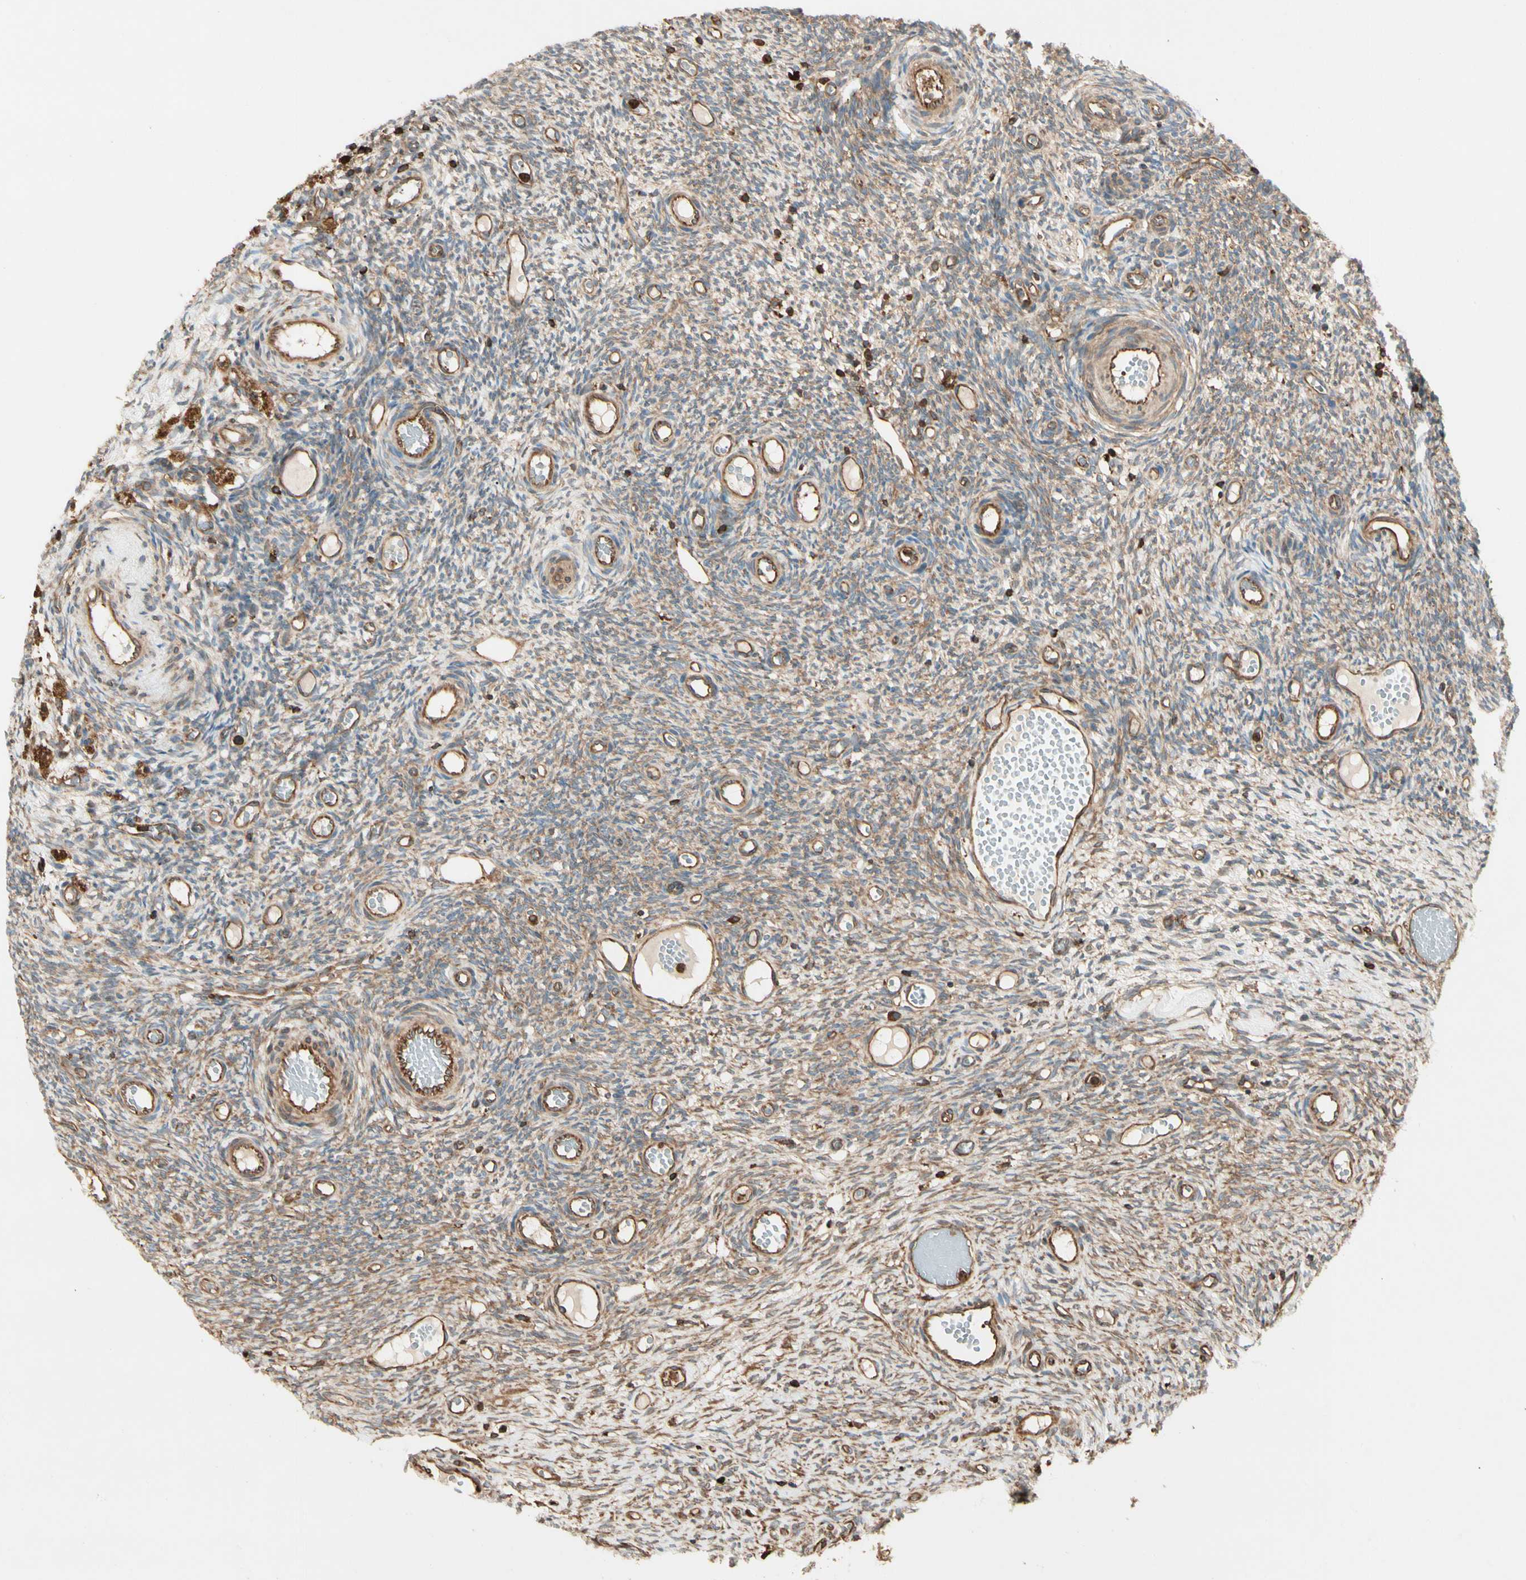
{"staining": {"intensity": "moderate", "quantity": ">75%", "location": "cytoplasmic/membranous"}, "tissue": "ovary", "cell_type": "Ovarian stroma cells", "image_type": "normal", "snomed": [{"axis": "morphology", "description": "Normal tissue, NOS"}, {"axis": "topography", "description": "Ovary"}], "caption": "Unremarkable ovary exhibits moderate cytoplasmic/membranous staining in about >75% of ovarian stroma cells, visualized by immunohistochemistry.", "gene": "ARPC2", "patient": {"sex": "female", "age": 35}}